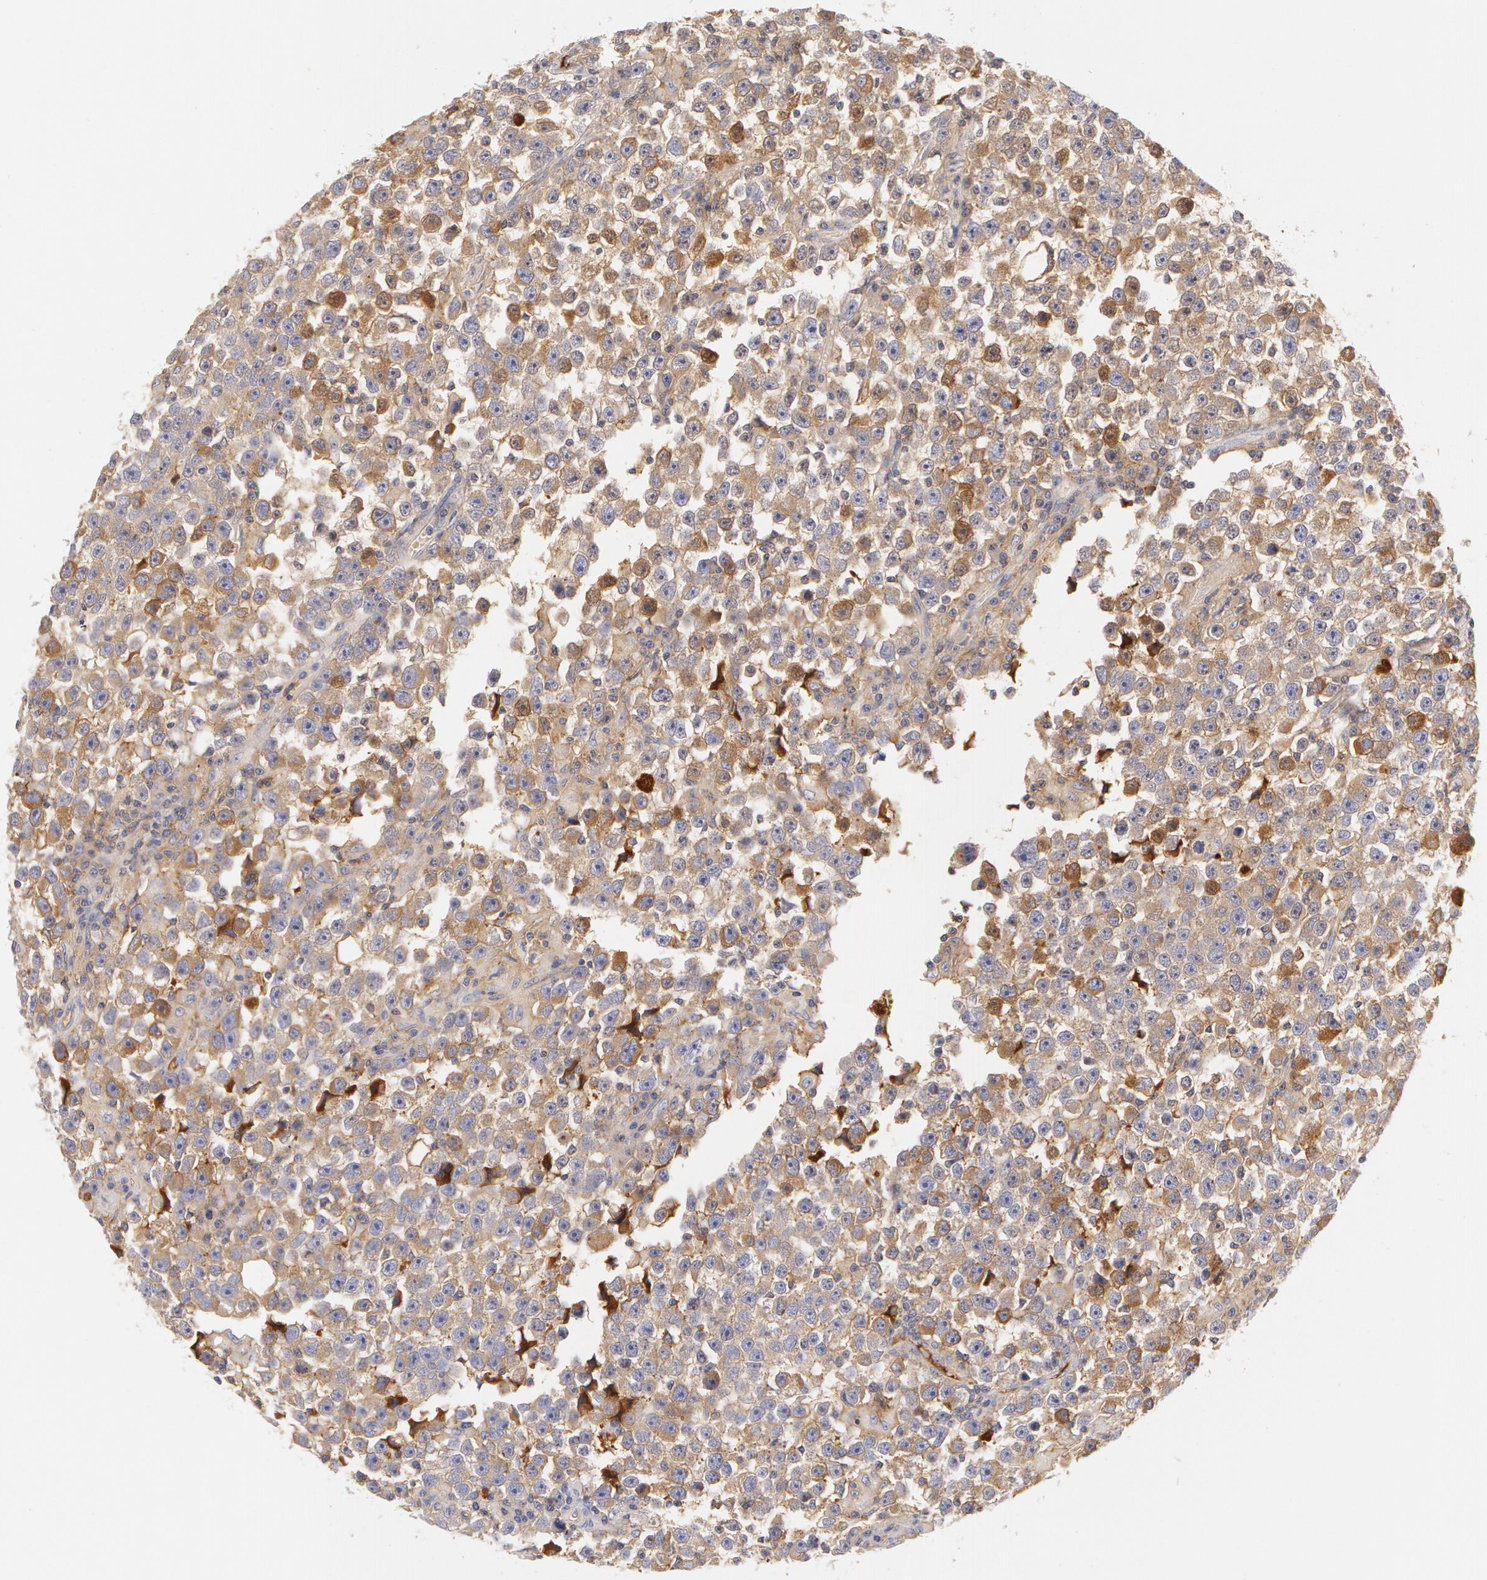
{"staining": {"intensity": "weak", "quantity": "<25%", "location": "cytoplasmic/membranous"}, "tissue": "testis cancer", "cell_type": "Tumor cells", "image_type": "cancer", "snomed": [{"axis": "morphology", "description": "Seminoma, NOS"}, {"axis": "topography", "description": "Testis"}], "caption": "IHC micrograph of testis cancer stained for a protein (brown), which demonstrates no expression in tumor cells.", "gene": "GC", "patient": {"sex": "male", "age": 33}}